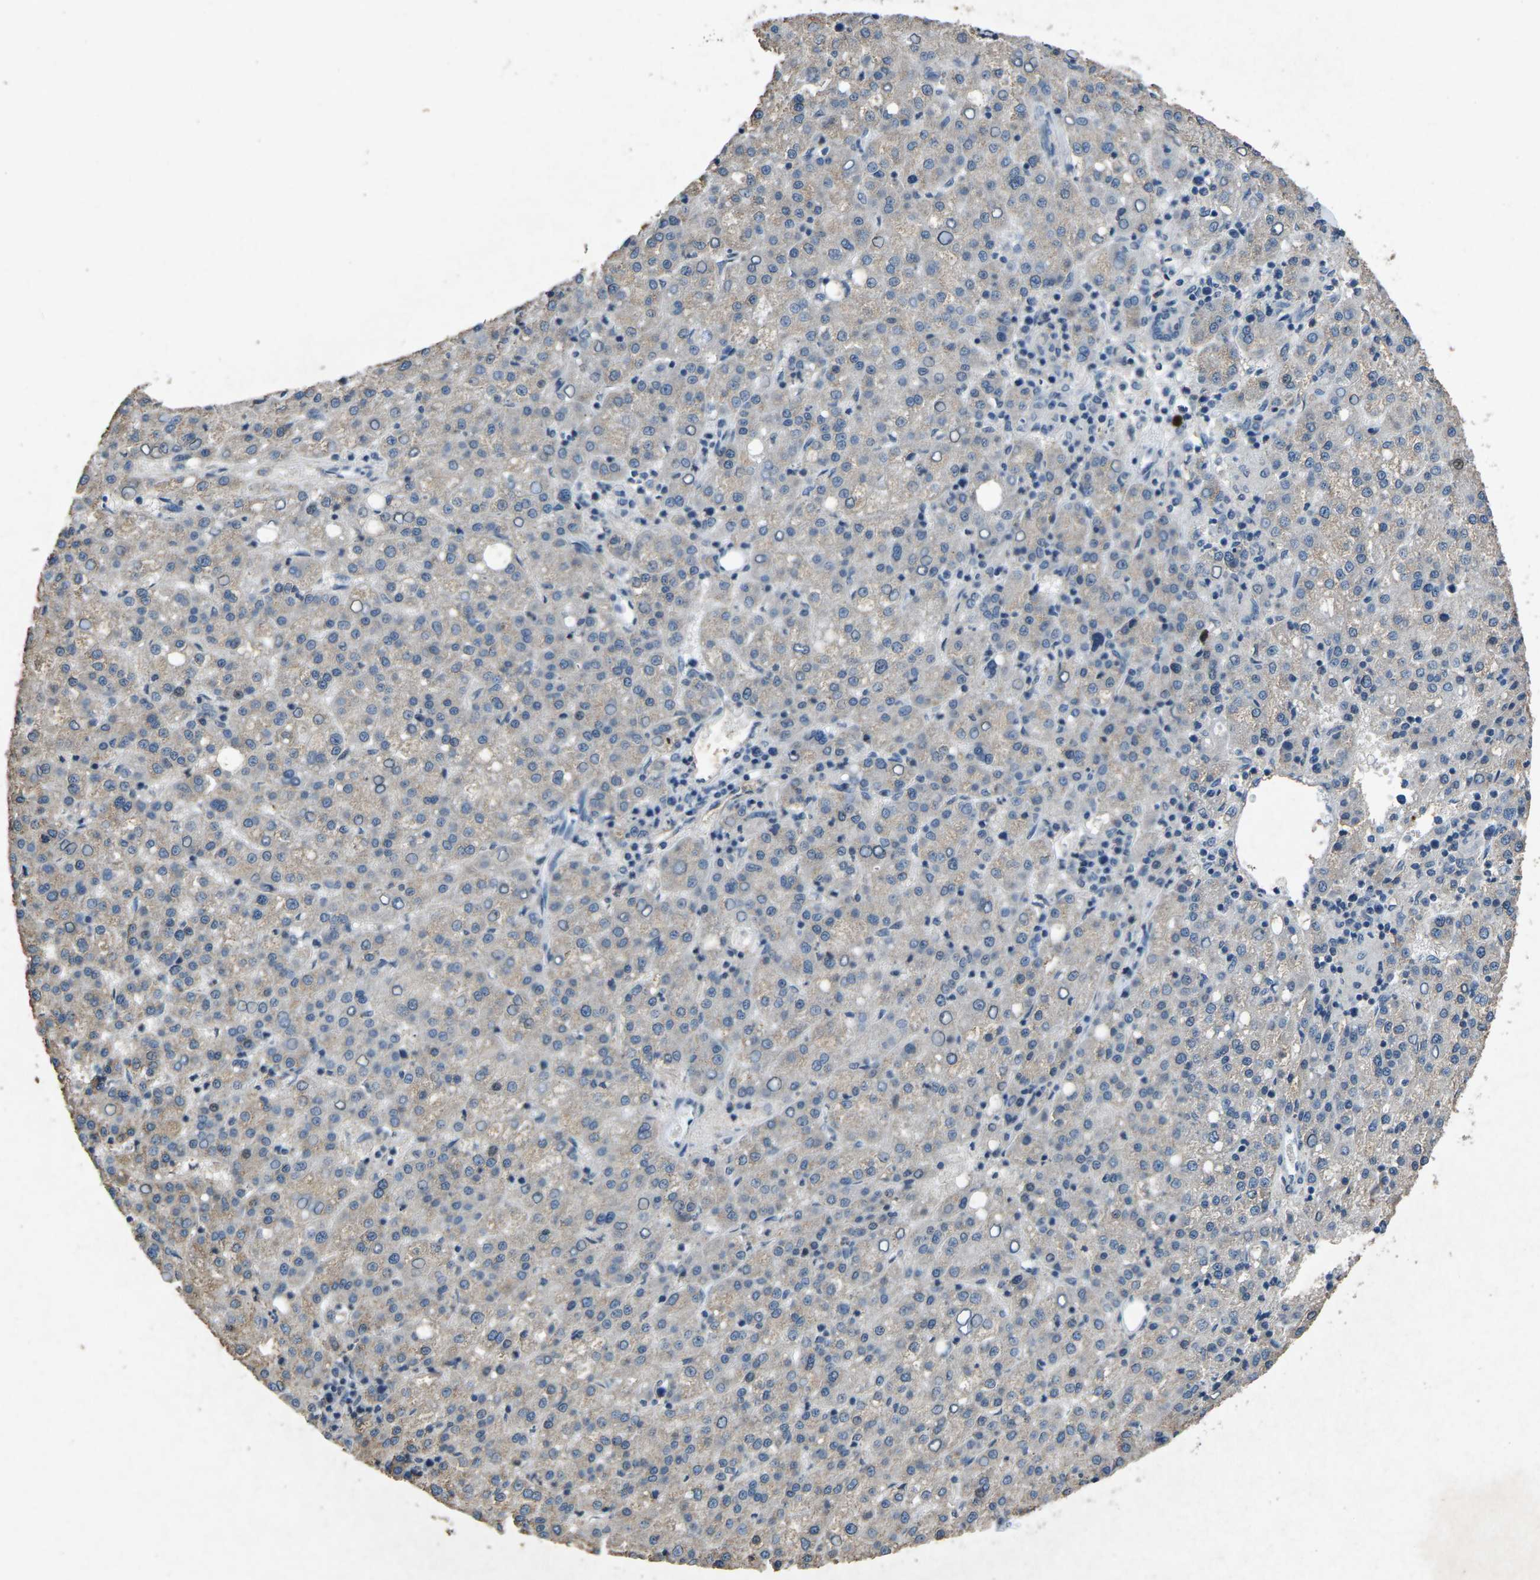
{"staining": {"intensity": "weak", "quantity": "25%-75%", "location": "cytoplasmic/membranous"}, "tissue": "liver cancer", "cell_type": "Tumor cells", "image_type": "cancer", "snomed": [{"axis": "morphology", "description": "Carcinoma, Hepatocellular, NOS"}, {"axis": "topography", "description": "Liver"}], "caption": "DAB immunohistochemical staining of human liver hepatocellular carcinoma shows weak cytoplasmic/membranous protein expression in about 25%-75% of tumor cells.", "gene": "PLG", "patient": {"sex": "female", "age": 58}}